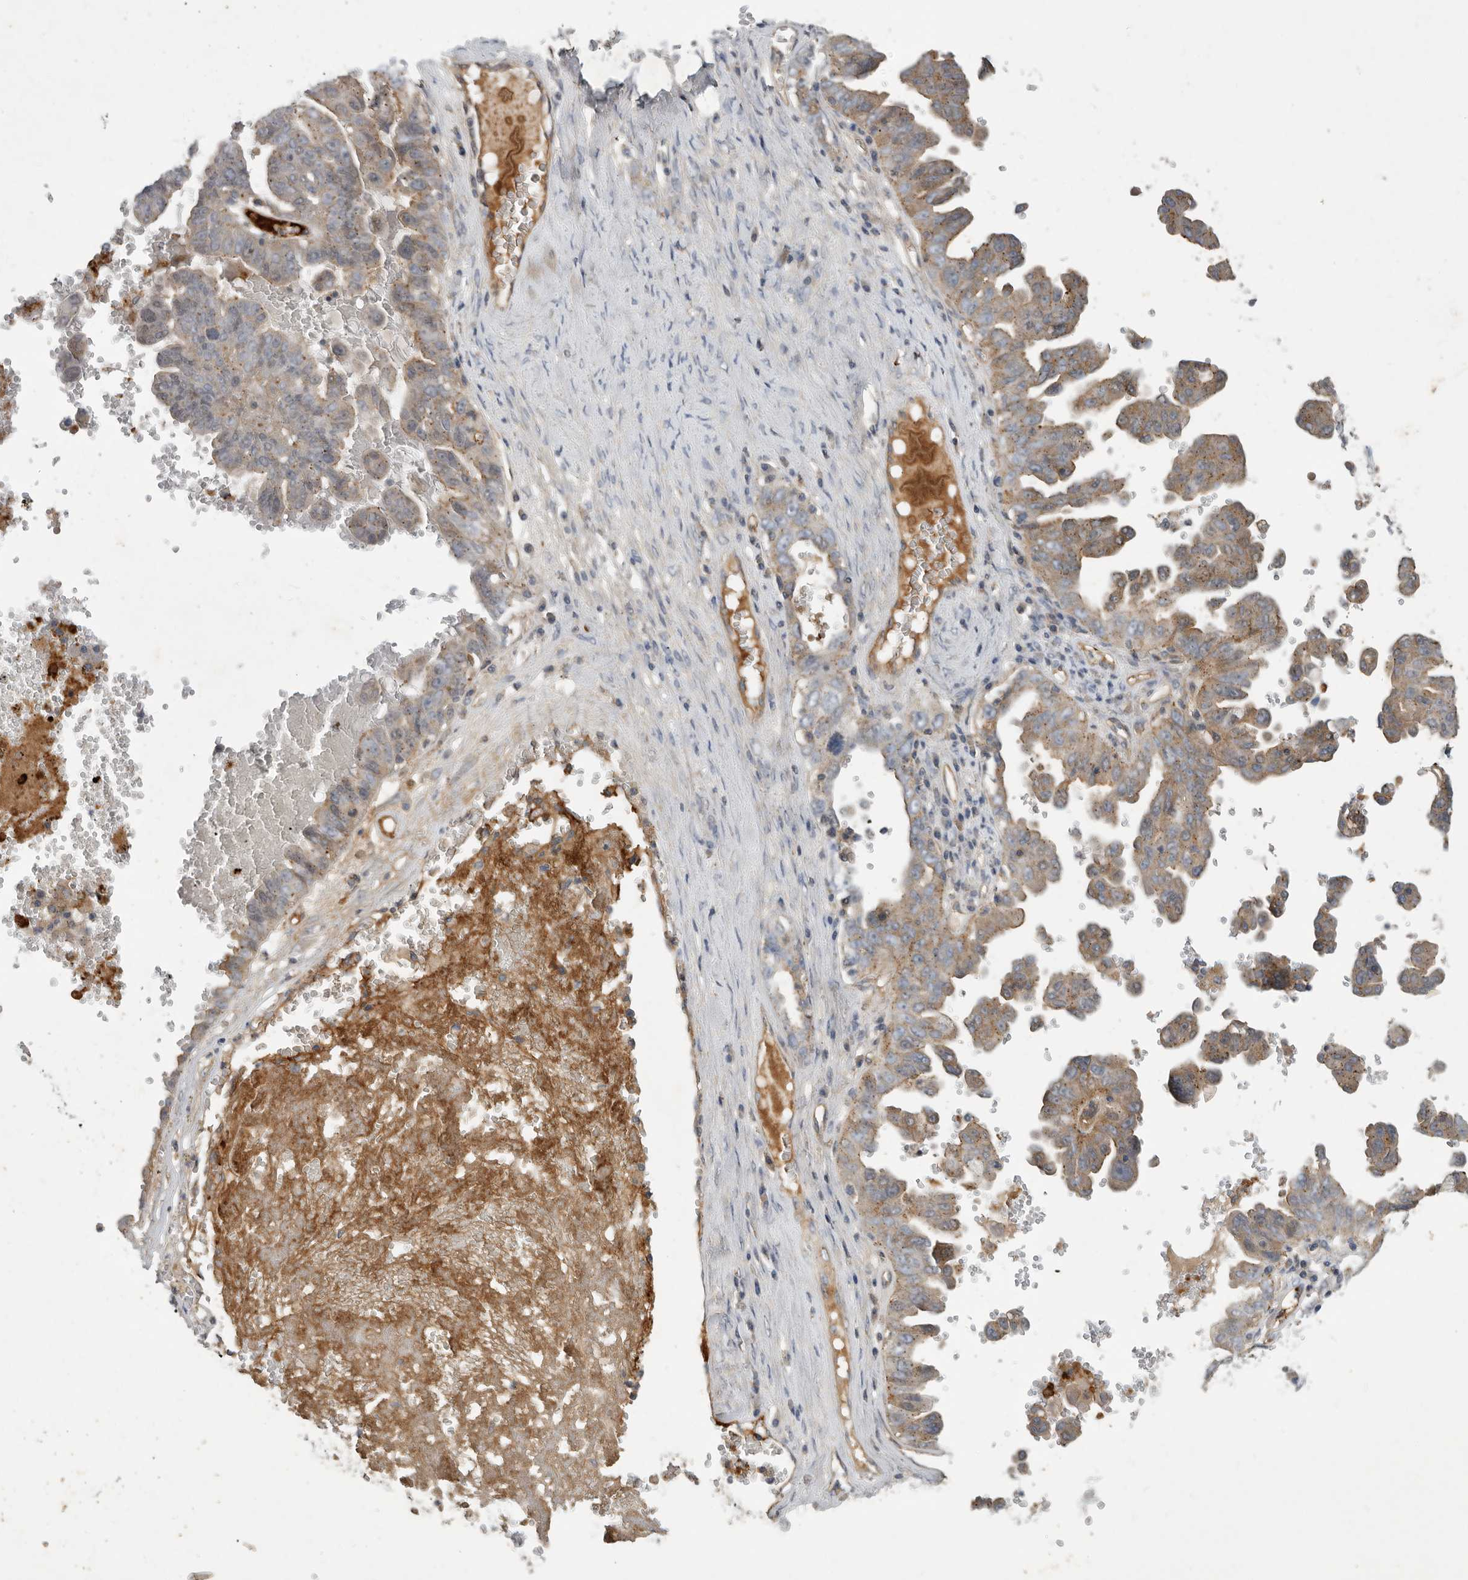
{"staining": {"intensity": "weak", "quantity": ">75%", "location": "cytoplasmic/membranous"}, "tissue": "ovarian cancer", "cell_type": "Tumor cells", "image_type": "cancer", "snomed": [{"axis": "morphology", "description": "Carcinoma, endometroid"}, {"axis": "topography", "description": "Ovary"}], "caption": "A photomicrograph of endometroid carcinoma (ovarian) stained for a protein demonstrates weak cytoplasmic/membranous brown staining in tumor cells.", "gene": "MLPH", "patient": {"sex": "female", "age": 62}}